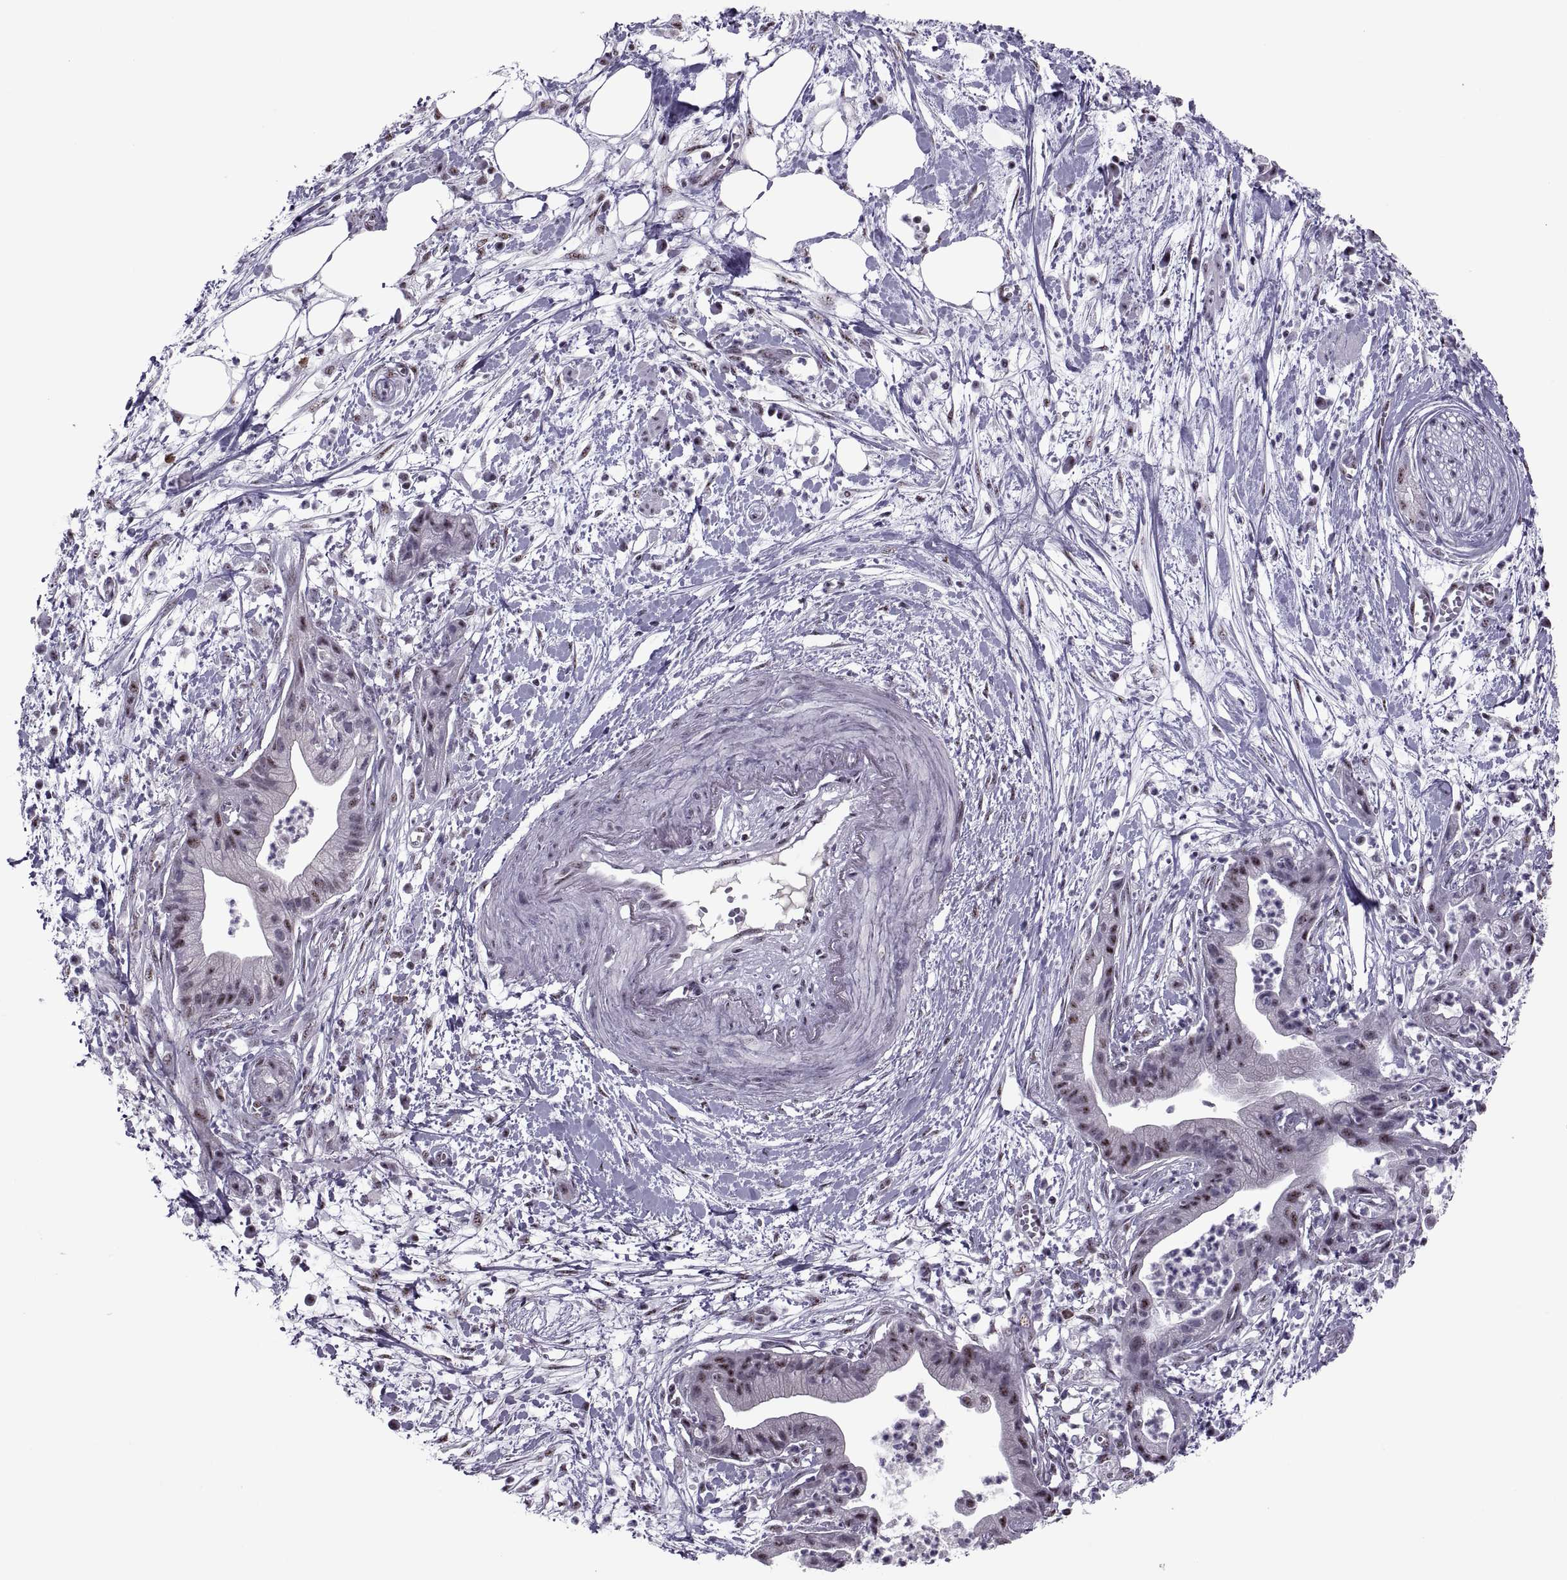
{"staining": {"intensity": "weak", "quantity": "25%-75%", "location": "nuclear"}, "tissue": "pancreatic cancer", "cell_type": "Tumor cells", "image_type": "cancer", "snomed": [{"axis": "morphology", "description": "Normal tissue, NOS"}, {"axis": "morphology", "description": "Adenocarcinoma, NOS"}, {"axis": "topography", "description": "Lymph node"}, {"axis": "topography", "description": "Pancreas"}], "caption": "DAB immunohistochemical staining of pancreatic cancer (adenocarcinoma) displays weak nuclear protein positivity in about 25%-75% of tumor cells. (Stains: DAB in brown, nuclei in blue, Microscopy: brightfield microscopy at high magnification).", "gene": "MAGEA4", "patient": {"sex": "female", "age": 58}}